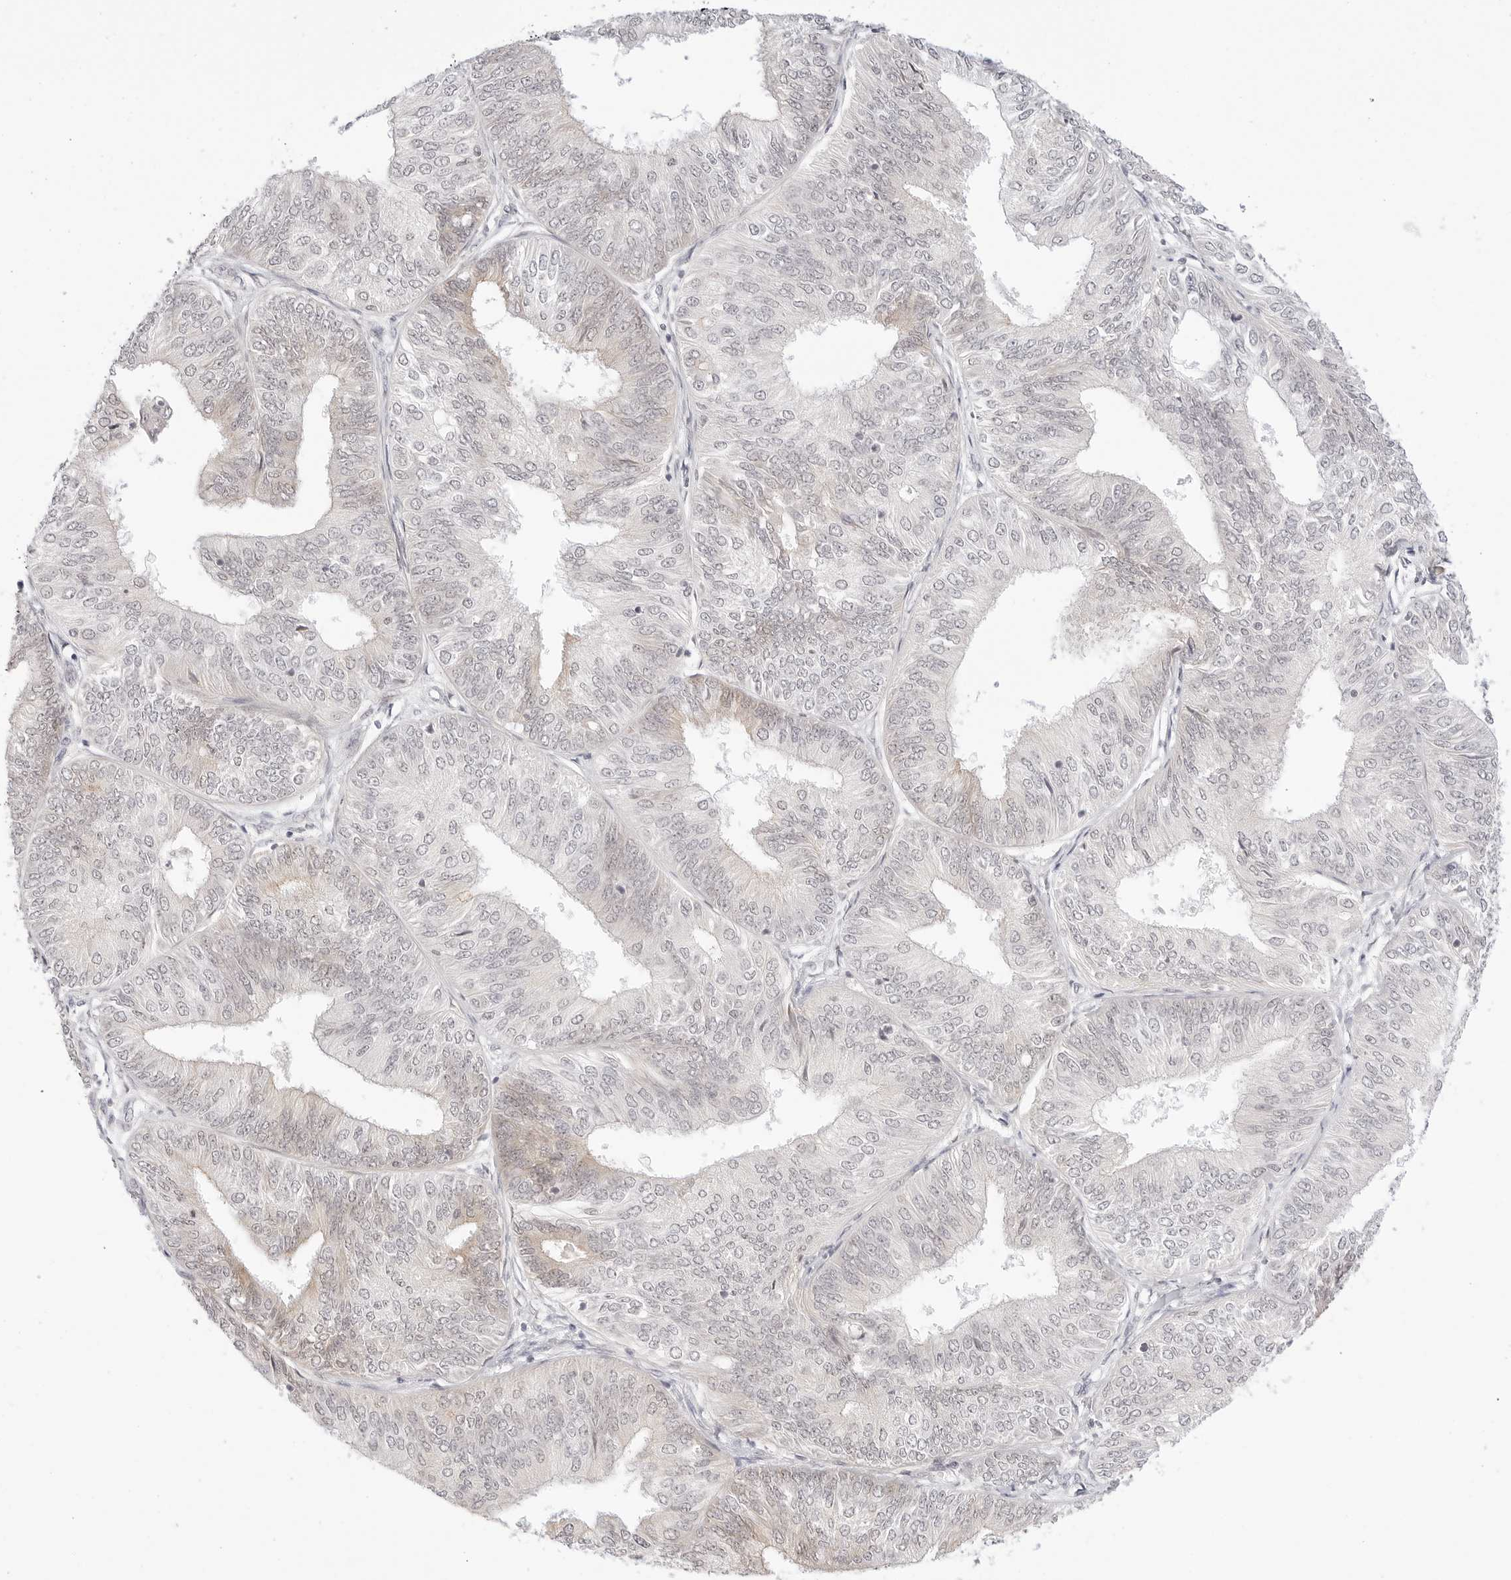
{"staining": {"intensity": "weak", "quantity": "25%-75%", "location": "cytoplasmic/membranous"}, "tissue": "endometrial cancer", "cell_type": "Tumor cells", "image_type": "cancer", "snomed": [{"axis": "morphology", "description": "Adenocarcinoma, NOS"}, {"axis": "topography", "description": "Endometrium"}], "caption": "Adenocarcinoma (endometrial) was stained to show a protein in brown. There is low levels of weak cytoplasmic/membranous staining in about 25%-75% of tumor cells.", "gene": "XKR4", "patient": {"sex": "female", "age": 58}}